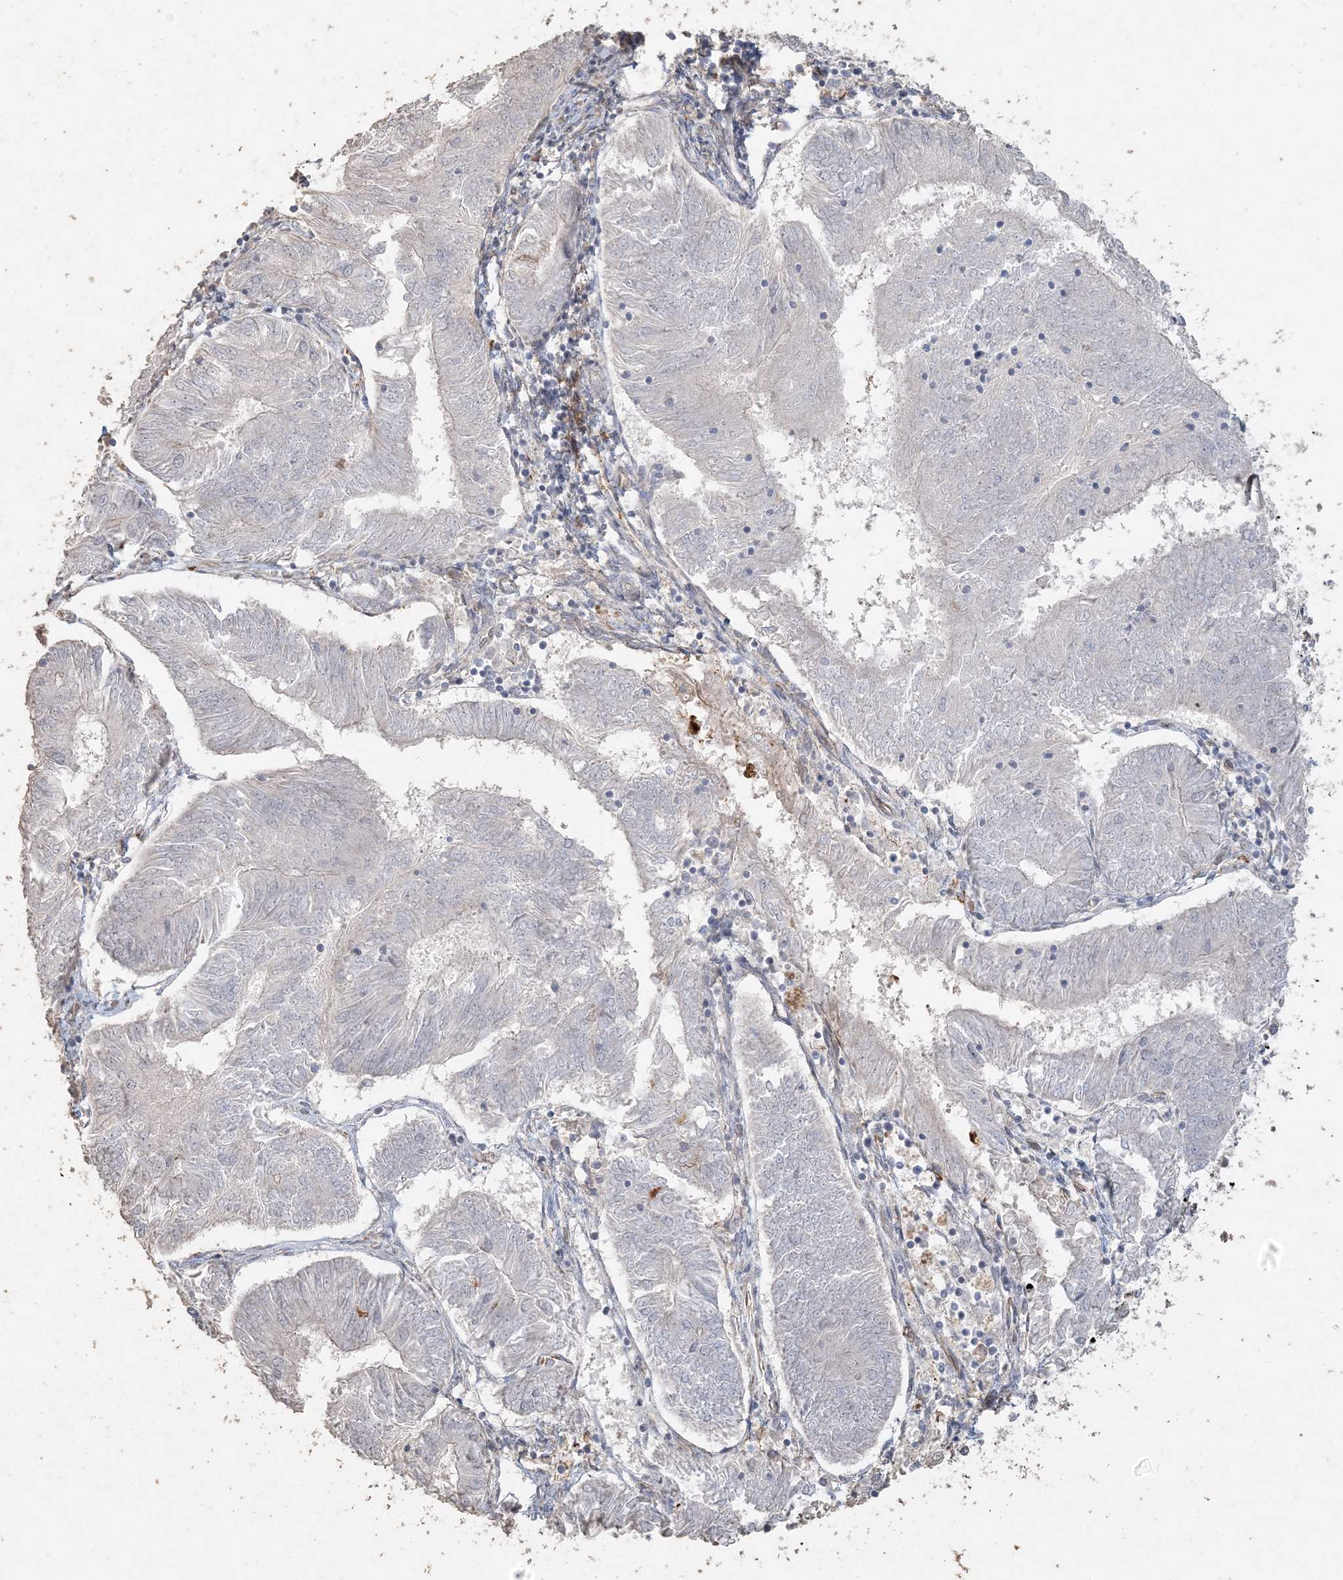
{"staining": {"intensity": "negative", "quantity": "none", "location": "none"}, "tissue": "endometrial cancer", "cell_type": "Tumor cells", "image_type": "cancer", "snomed": [{"axis": "morphology", "description": "Adenocarcinoma, NOS"}, {"axis": "topography", "description": "Endometrium"}], "caption": "High magnification brightfield microscopy of endometrial cancer stained with DAB (brown) and counterstained with hematoxylin (blue): tumor cells show no significant expression.", "gene": "RNF145", "patient": {"sex": "female", "age": 58}}